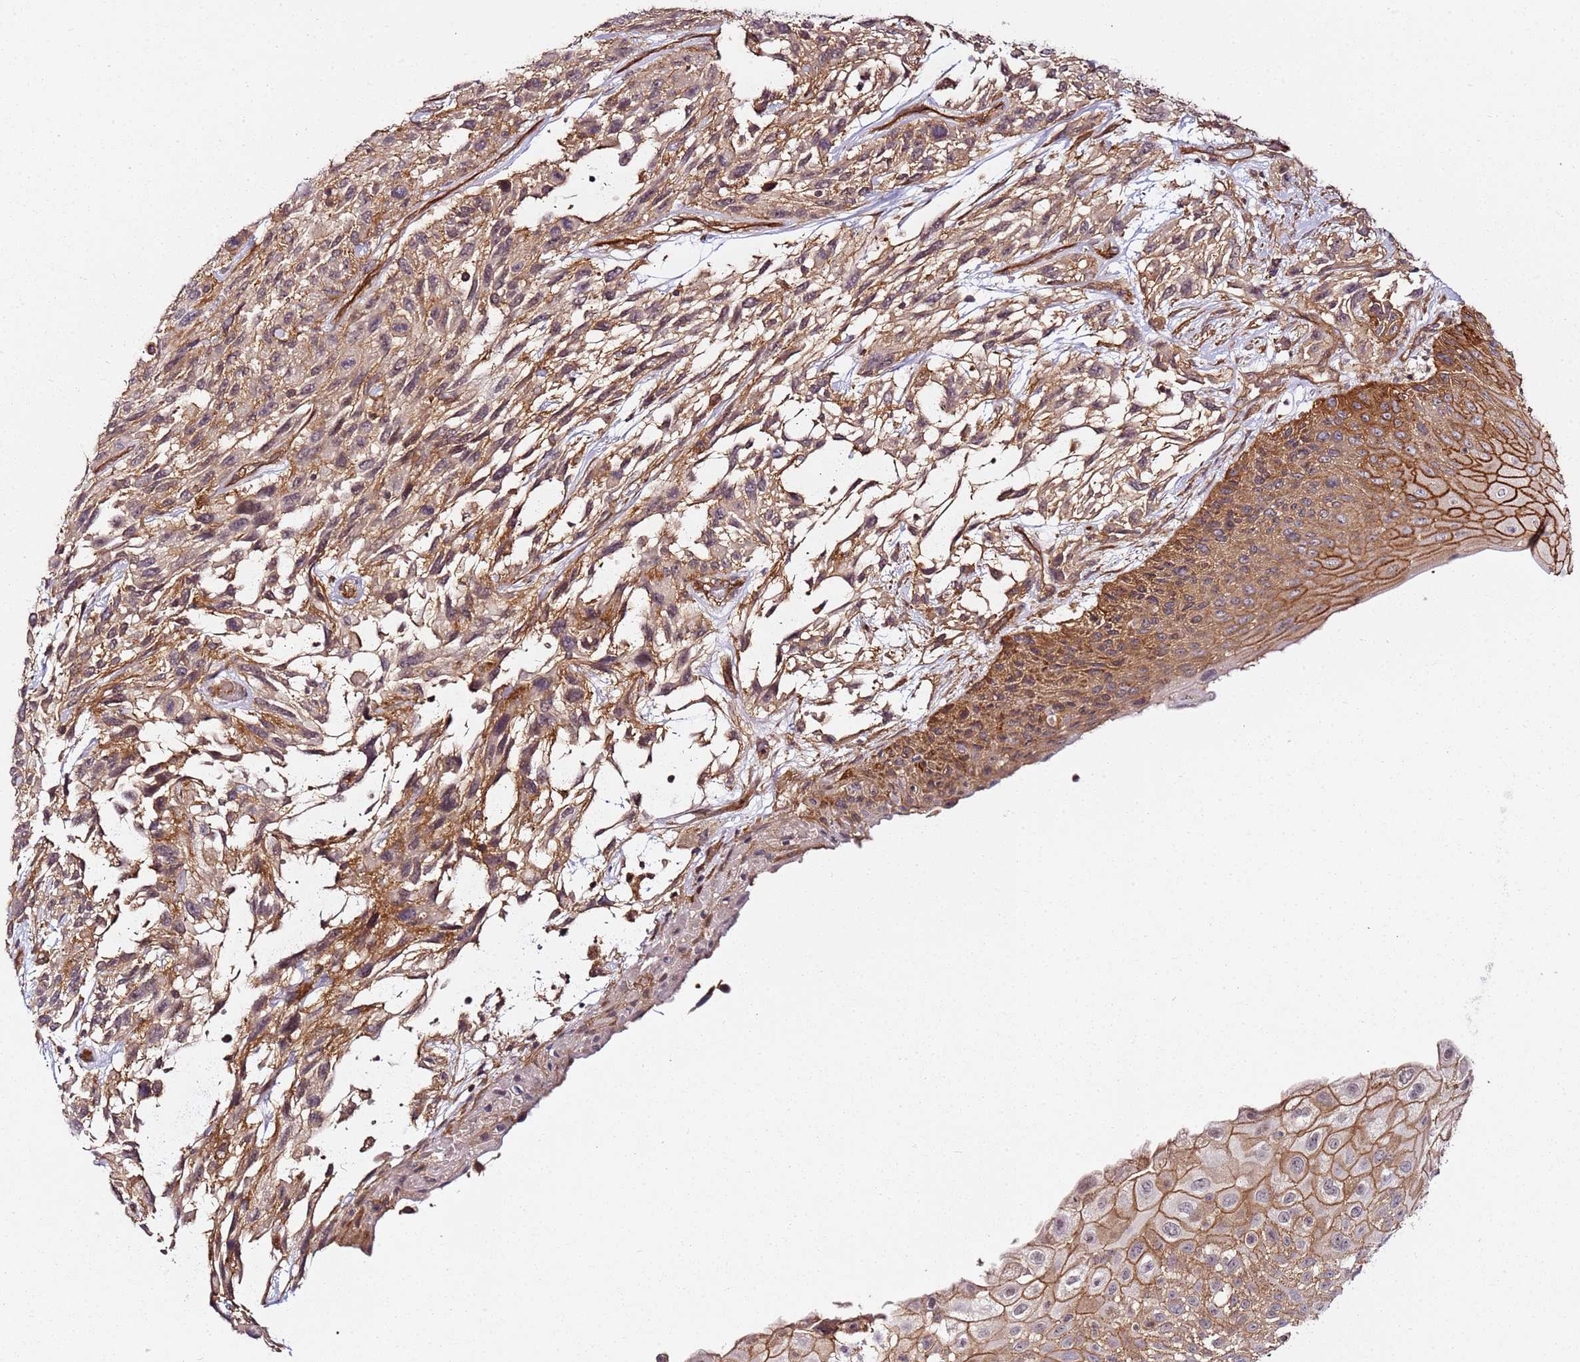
{"staining": {"intensity": "weak", "quantity": "<25%", "location": "cytoplasmic/membranous"}, "tissue": "urothelial cancer", "cell_type": "Tumor cells", "image_type": "cancer", "snomed": [{"axis": "morphology", "description": "Urothelial carcinoma, High grade"}, {"axis": "topography", "description": "Urinary bladder"}], "caption": "Protein analysis of urothelial cancer shows no significant staining in tumor cells. (DAB (3,3'-diaminobenzidine) IHC with hematoxylin counter stain).", "gene": "CCNYL1", "patient": {"sex": "female", "age": 70}}